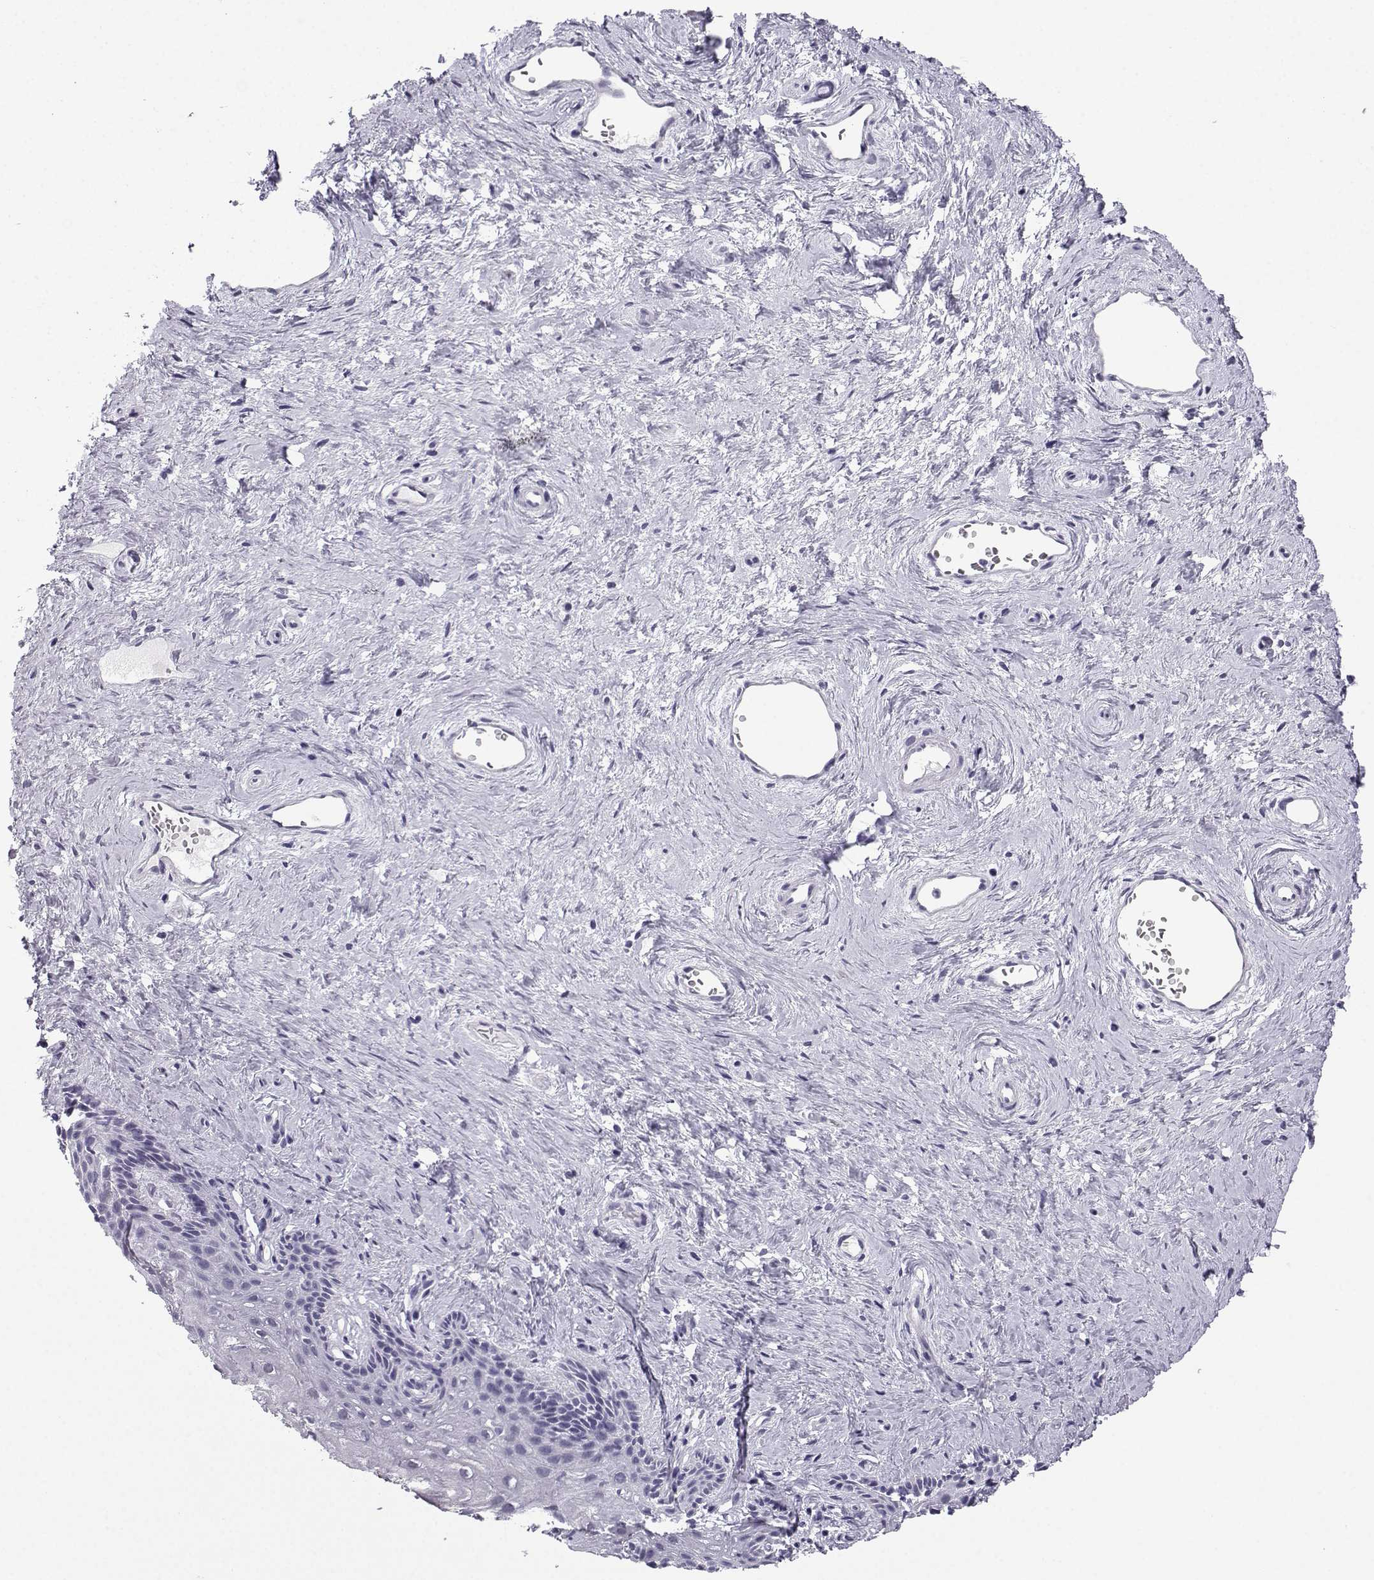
{"staining": {"intensity": "negative", "quantity": "none", "location": "none"}, "tissue": "vagina", "cell_type": "Squamous epithelial cells", "image_type": "normal", "snomed": [{"axis": "morphology", "description": "Normal tissue, NOS"}, {"axis": "topography", "description": "Vagina"}], "caption": "High magnification brightfield microscopy of unremarkable vagina stained with DAB (brown) and counterstained with hematoxylin (blue): squamous epithelial cells show no significant expression. The staining was performed using DAB to visualize the protein expression in brown, while the nuclei were stained in blue with hematoxylin (Magnification: 20x).", "gene": "MRGBP", "patient": {"sex": "female", "age": 45}}